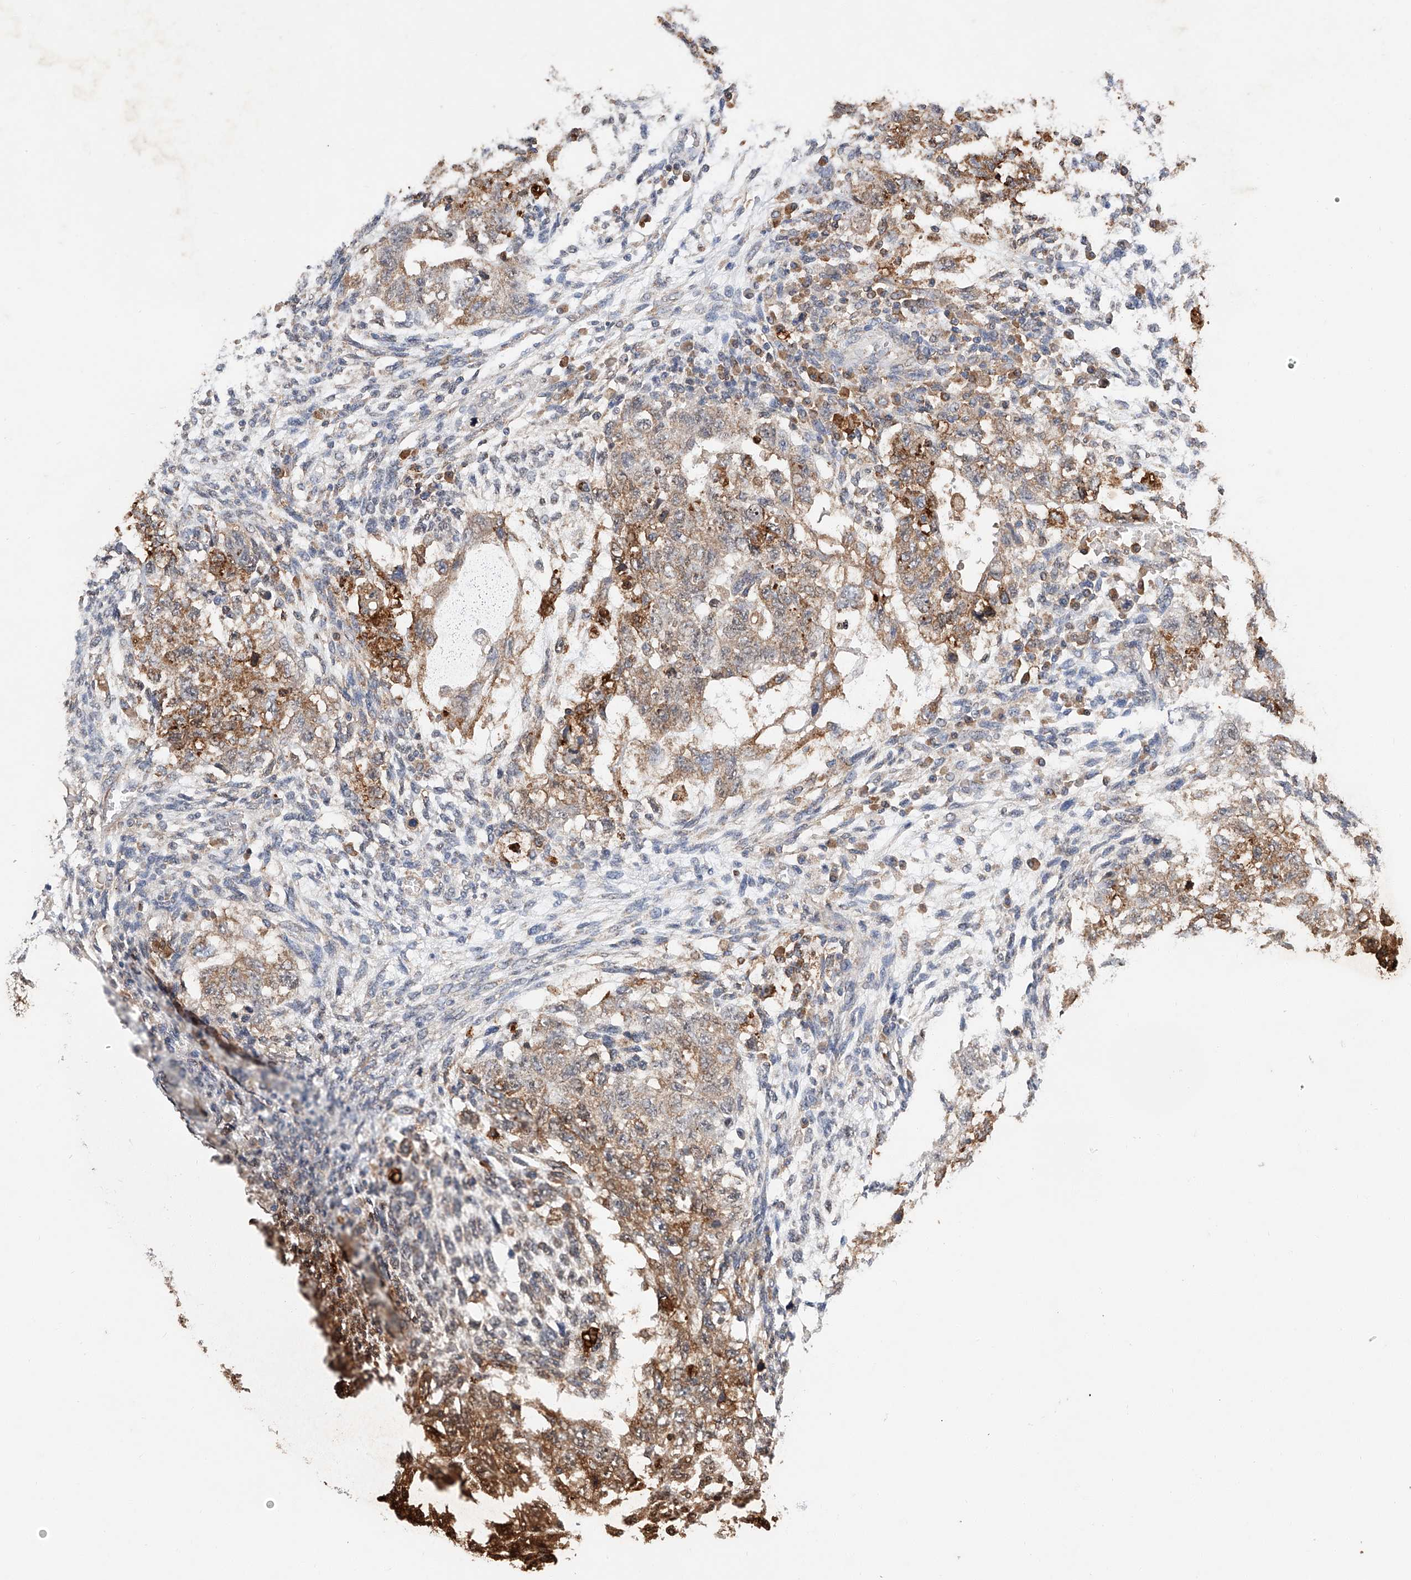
{"staining": {"intensity": "moderate", "quantity": ">75%", "location": "cytoplasmic/membranous"}, "tissue": "testis cancer", "cell_type": "Tumor cells", "image_type": "cancer", "snomed": [{"axis": "morphology", "description": "Normal tissue, NOS"}, {"axis": "morphology", "description": "Carcinoma, Embryonal, NOS"}, {"axis": "topography", "description": "Testis"}], "caption": "This micrograph shows immunohistochemistry (IHC) staining of testis cancer, with medium moderate cytoplasmic/membranous expression in about >75% of tumor cells.", "gene": "CTDP1", "patient": {"sex": "male", "age": 36}}